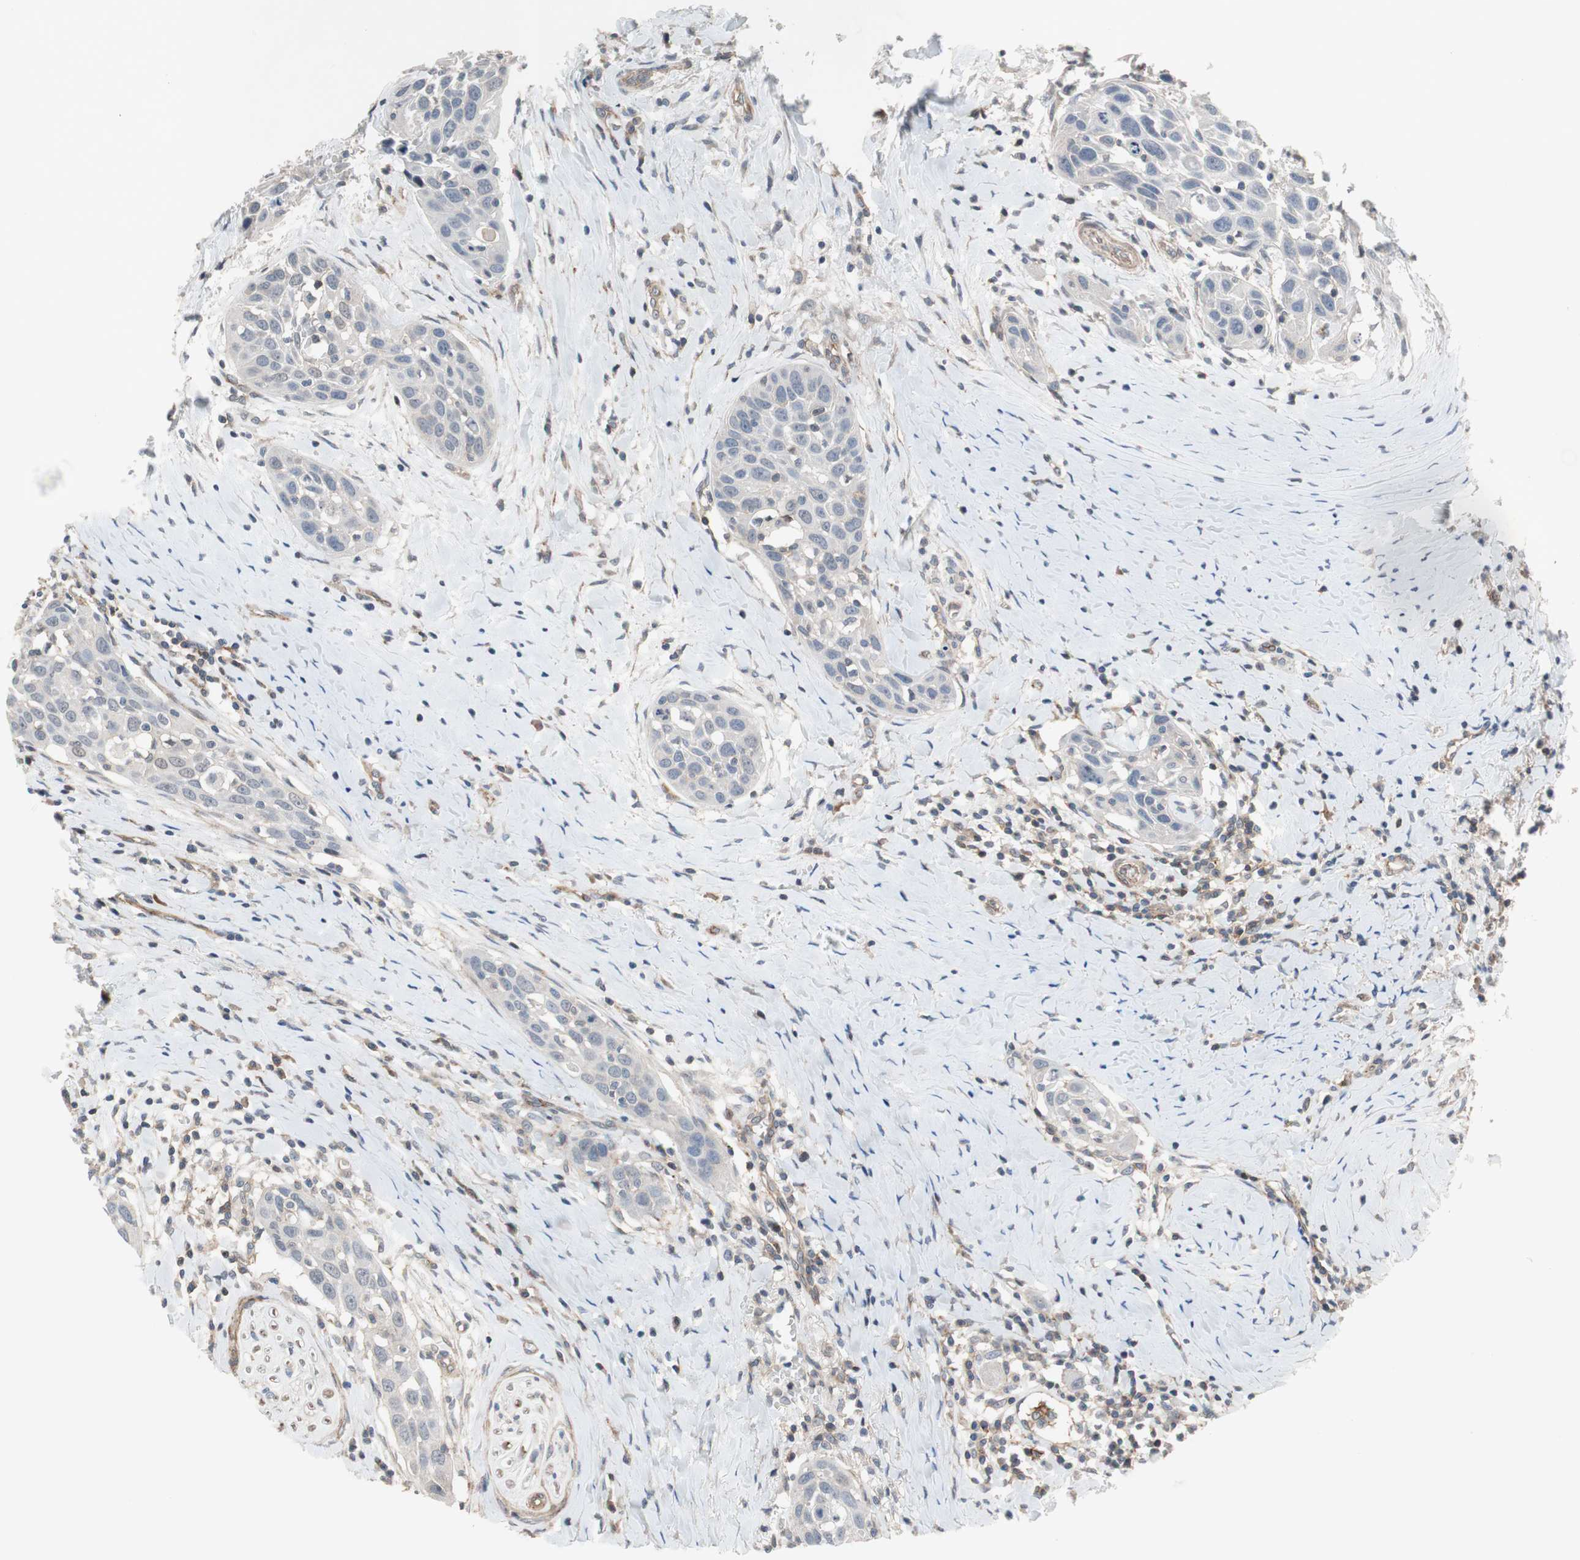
{"staining": {"intensity": "negative", "quantity": "none", "location": "none"}, "tissue": "head and neck cancer", "cell_type": "Tumor cells", "image_type": "cancer", "snomed": [{"axis": "morphology", "description": "Normal tissue, NOS"}, {"axis": "morphology", "description": "Squamous cell carcinoma, NOS"}, {"axis": "topography", "description": "Oral tissue"}, {"axis": "topography", "description": "Head-Neck"}], "caption": "Head and neck cancer was stained to show a protein in brown. There is no significant positivity in tumor cells. (IHC, brightfield microscopy, high magnification).", "gene": "GRHL1", "patient": {"sex": "female", "age": 50}}